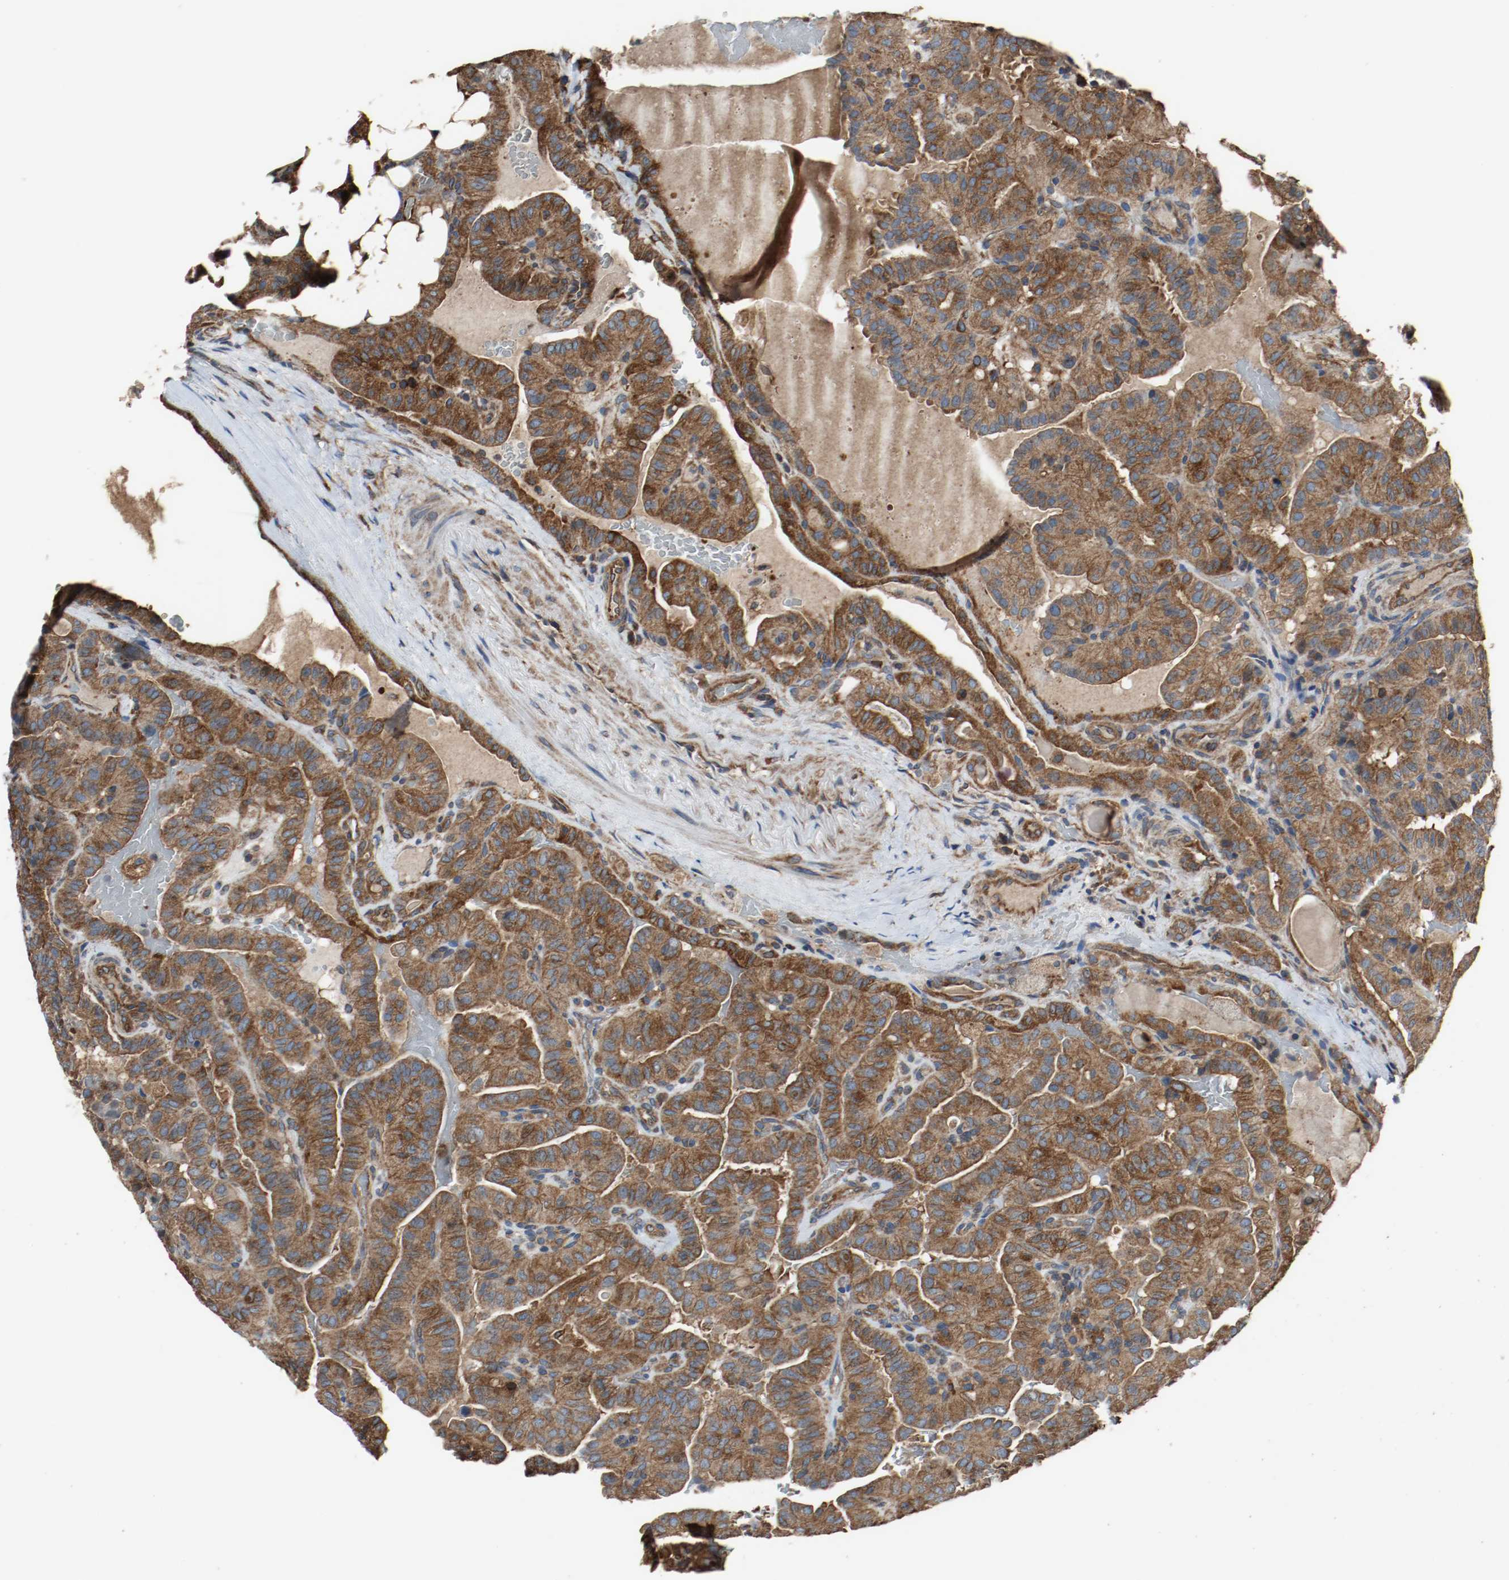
{"staining": {"intensity": "strong", "quantity": ">75%", "location": "cytoplasmic/membranous"}, "tissue": "thyroid cancer", "cell_type": "Tumor cells", "image_type": "cancer", "snomed": [{"axis": "morphology", "description": "Papillary adenocarcinoma, NOS"}, {"axis": "topography", "description": "Thyroid gland"}], "caption": "A brown stain labels strong cytoplasmic/membranous staining of a protein in human thyroid cancer tumor cells. (Stains: DAB in brown, nuclei in blue, Microscopy: brightfield microscopy at high magnification).", "gene": "TUBA3D", "patient": {"sex": "male", "age": 77}}